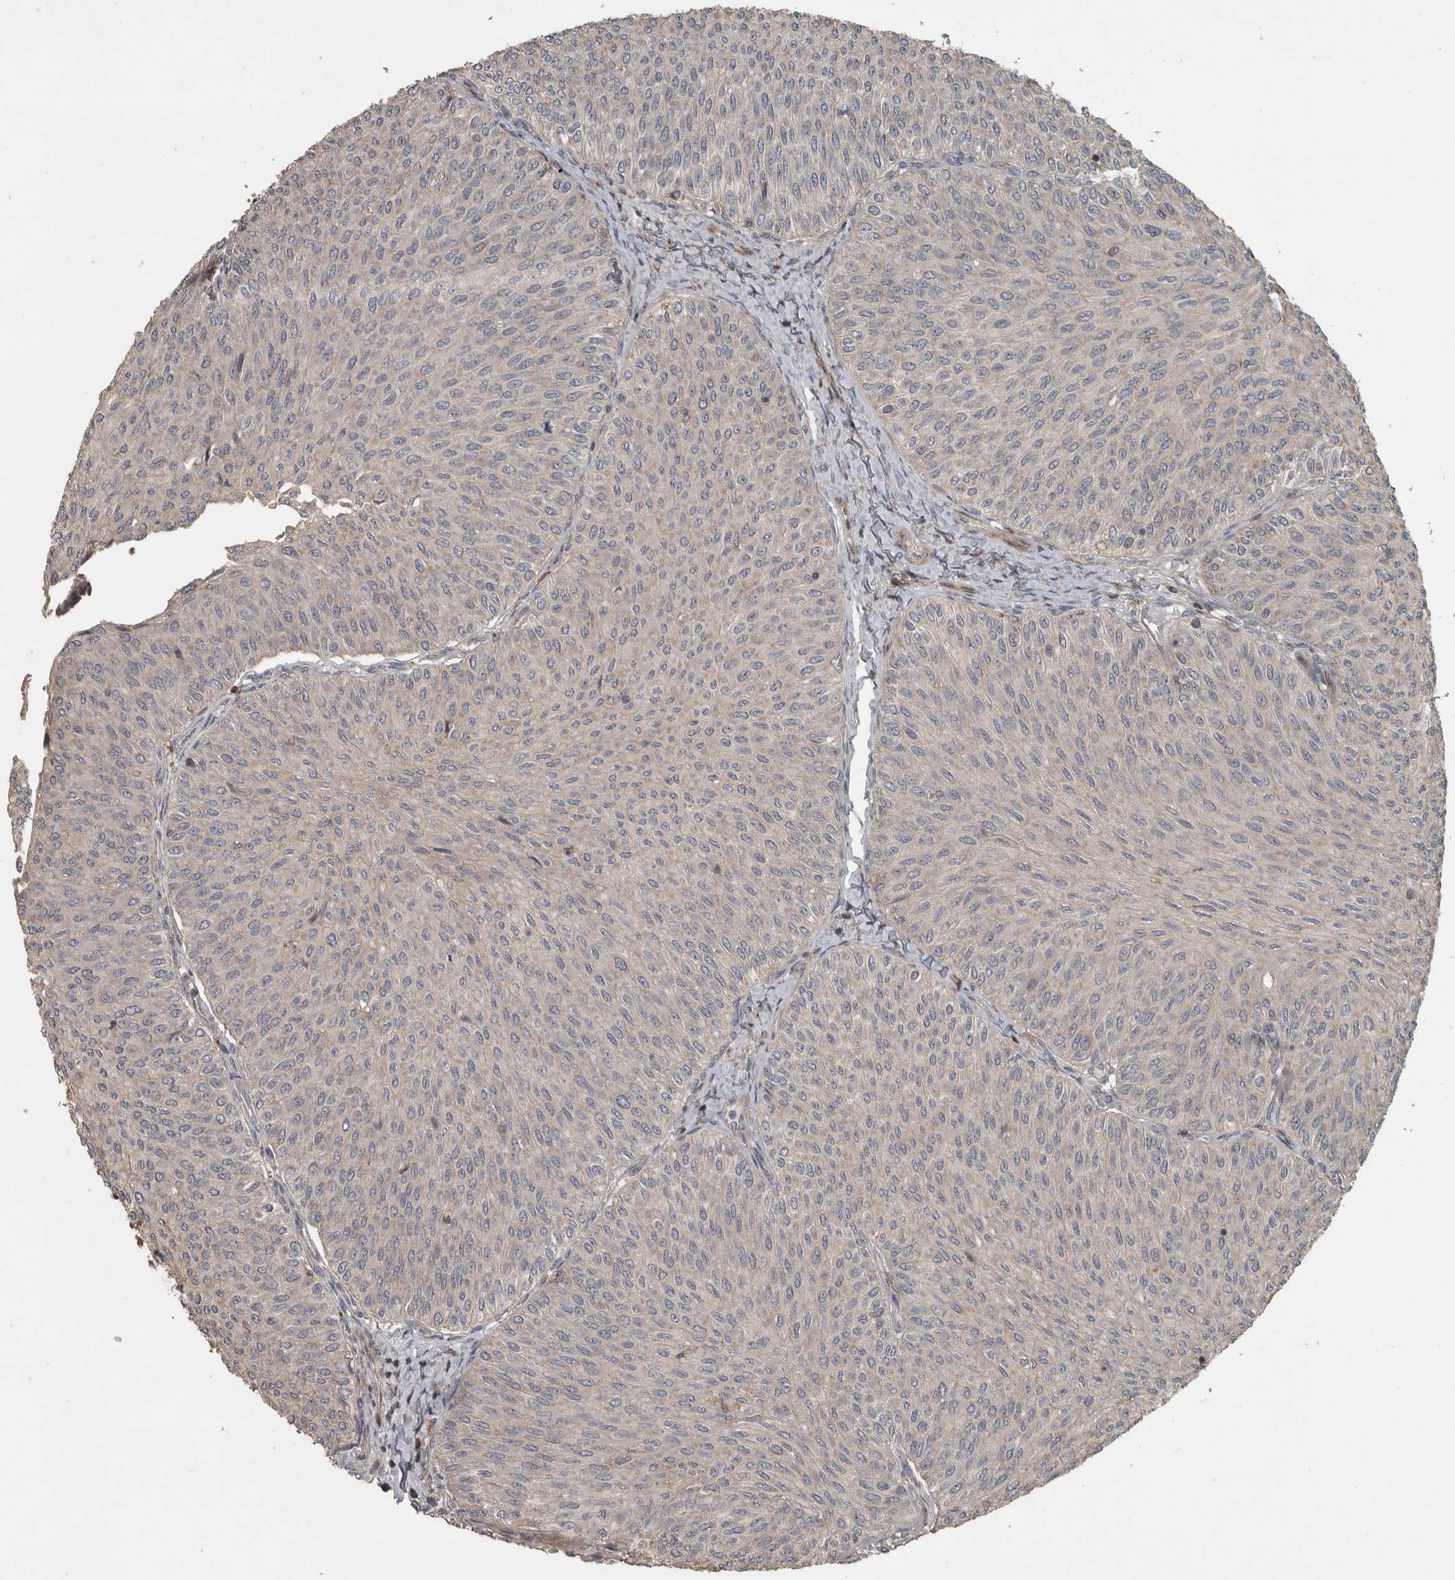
{"staining": {"intensity": "moderate", "quantity": "<25%", "location": "cytoplasmic/membranous"}, "tissue": "urothelial cancer", "cell_type": "Tumor cells", "image_type": "cancer", "snomed": [{"axis": "morphology", "description": "Urothelial carcinoma, Low grade"}, {"axis": "topography", "description": "Urinary bladder"}], "caption": "Brown immunohistochemical staining in human urothelial cancer displays moderate cytoplasmic/membranous expression in approximately <25% of tumor cells.", "gene": "ERAL1", "patient": {"sex": "male", "age": 78}}